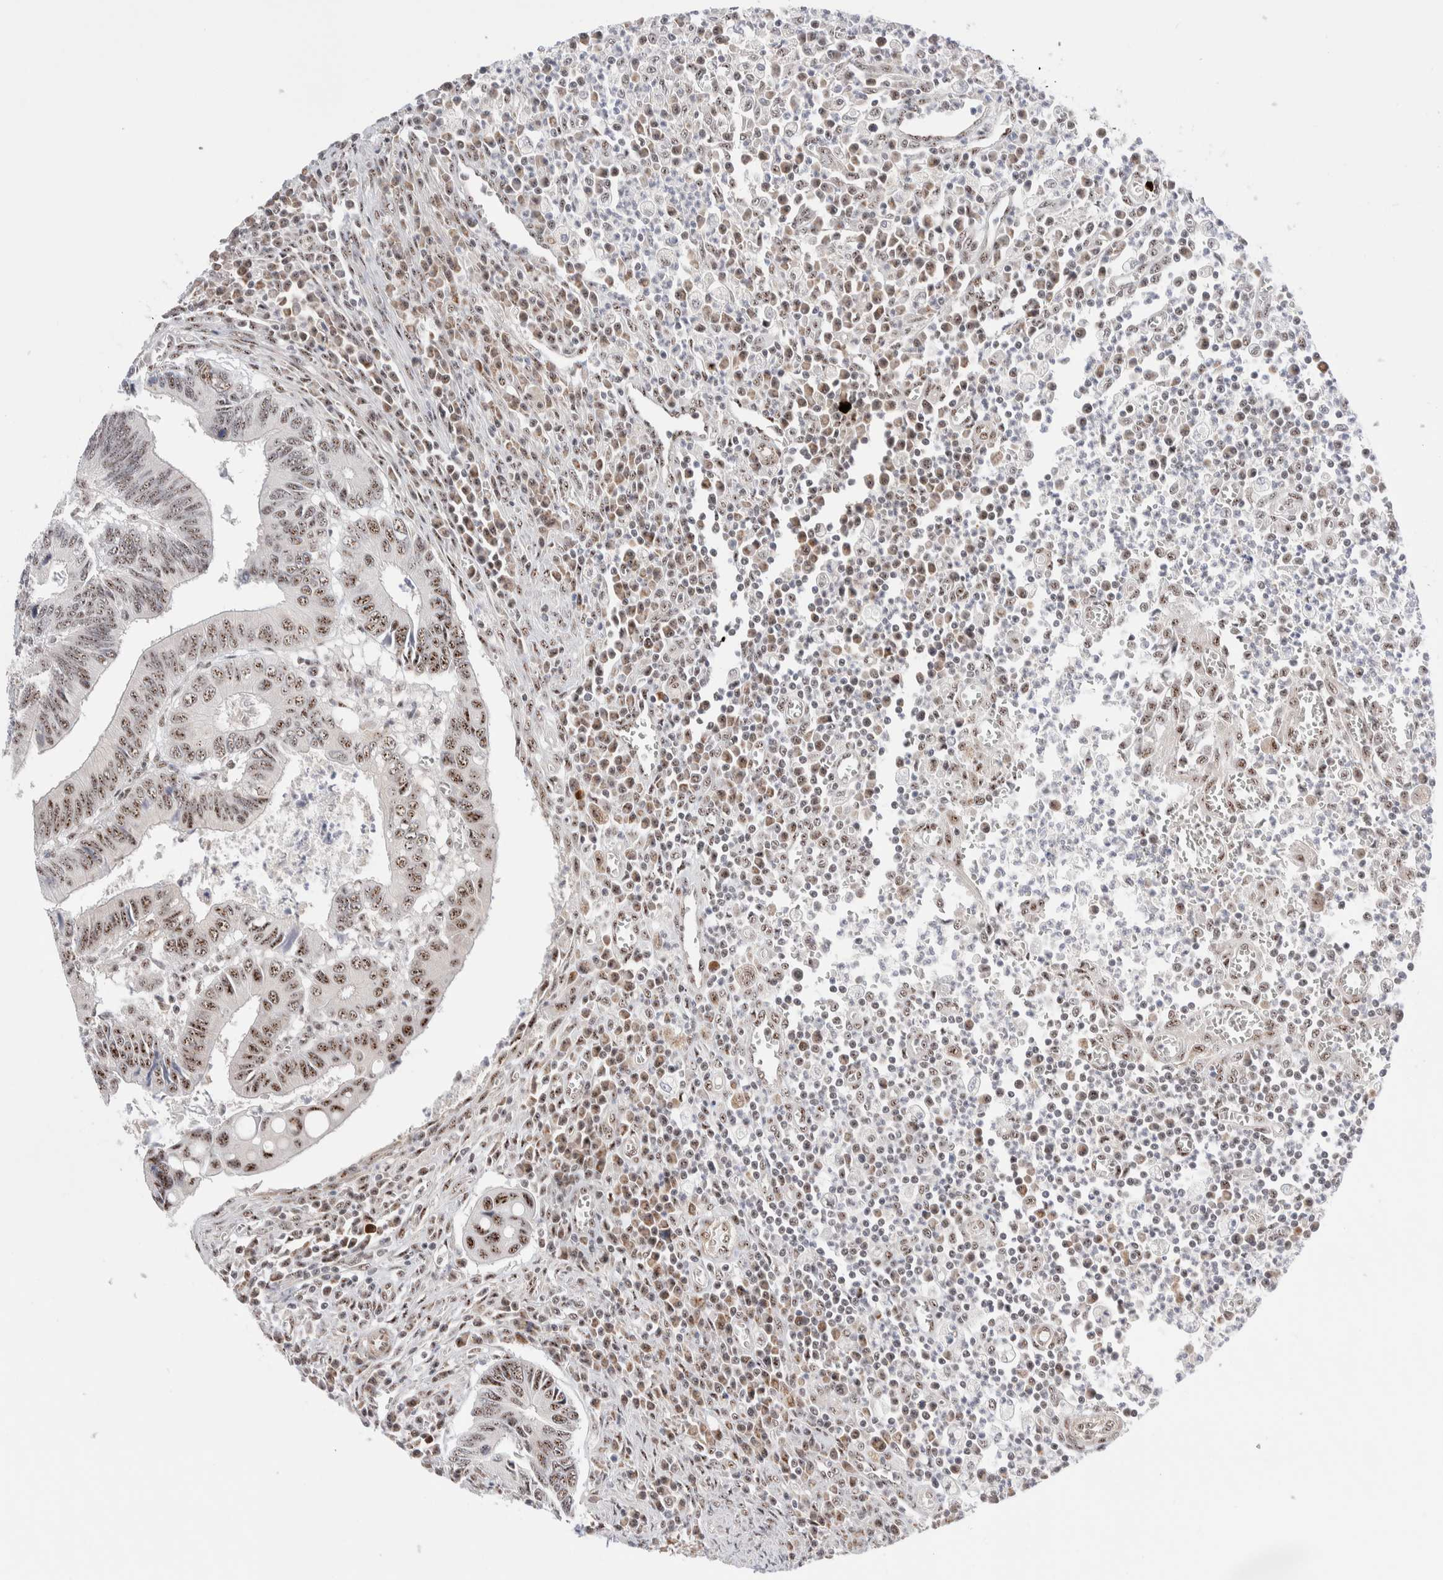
{"staining": {"intensity": "moderate", "quantity": ">75%", "location": "nuclear"}, "tissue": "colorectal cancer", "cell_type": "Tumor cells", "image_type": "cancer", "snomed": [{"axis": "morphology", "description": "Inflammation, NOS"}, {"axis": "morphology", "description": "Adenocarcinoma, NOS"}, {"axis": "topography", "description": "Colon"}], "caption": "IHC of adenocarcinoma (colorectal) exhibits medium levels of moderate nuclear expression in approximately >75% of tumor cells.", "gene": "ZNF695", "patient": {"sex": "male", "age": 72}}